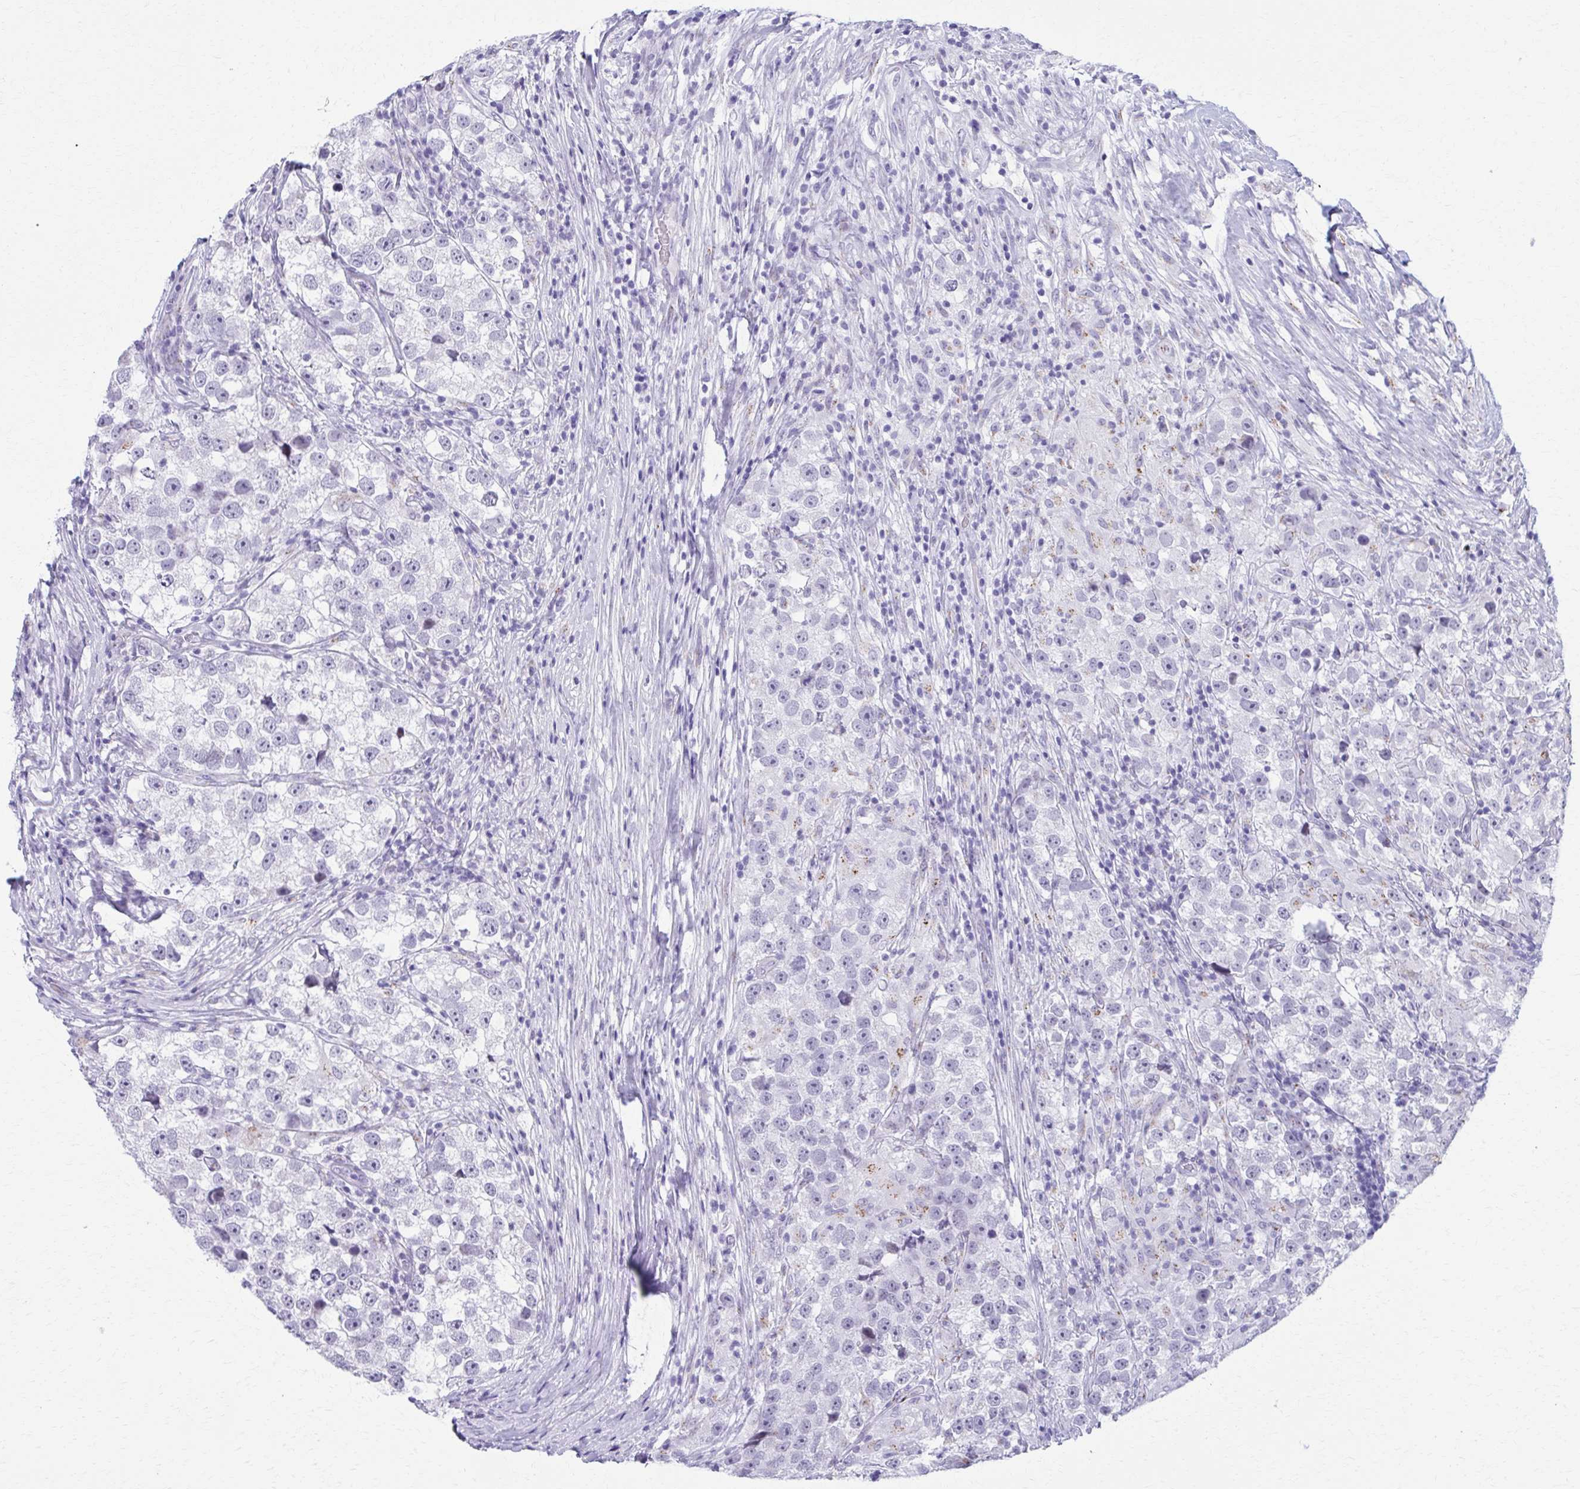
{"staining": {"intensity": "weak", "quantity": "<25%", "location": "cytoplasmic/membranous"}, "tissue": "testis cancer", "cell_type": "Tumor cells", "image_type": "cancer", "snomed": [{"axis": "morphology", "description": "Seminoma, NOS"}, {"axis": "topography", "description": "Testis"}], "caption": "An IHC photomicrograph of testis seminoma is shown. There is no staining in tumor cells of testis seminoma.", "gene": "ZNF682", "patient": {"sex": "male", "age": 46}}